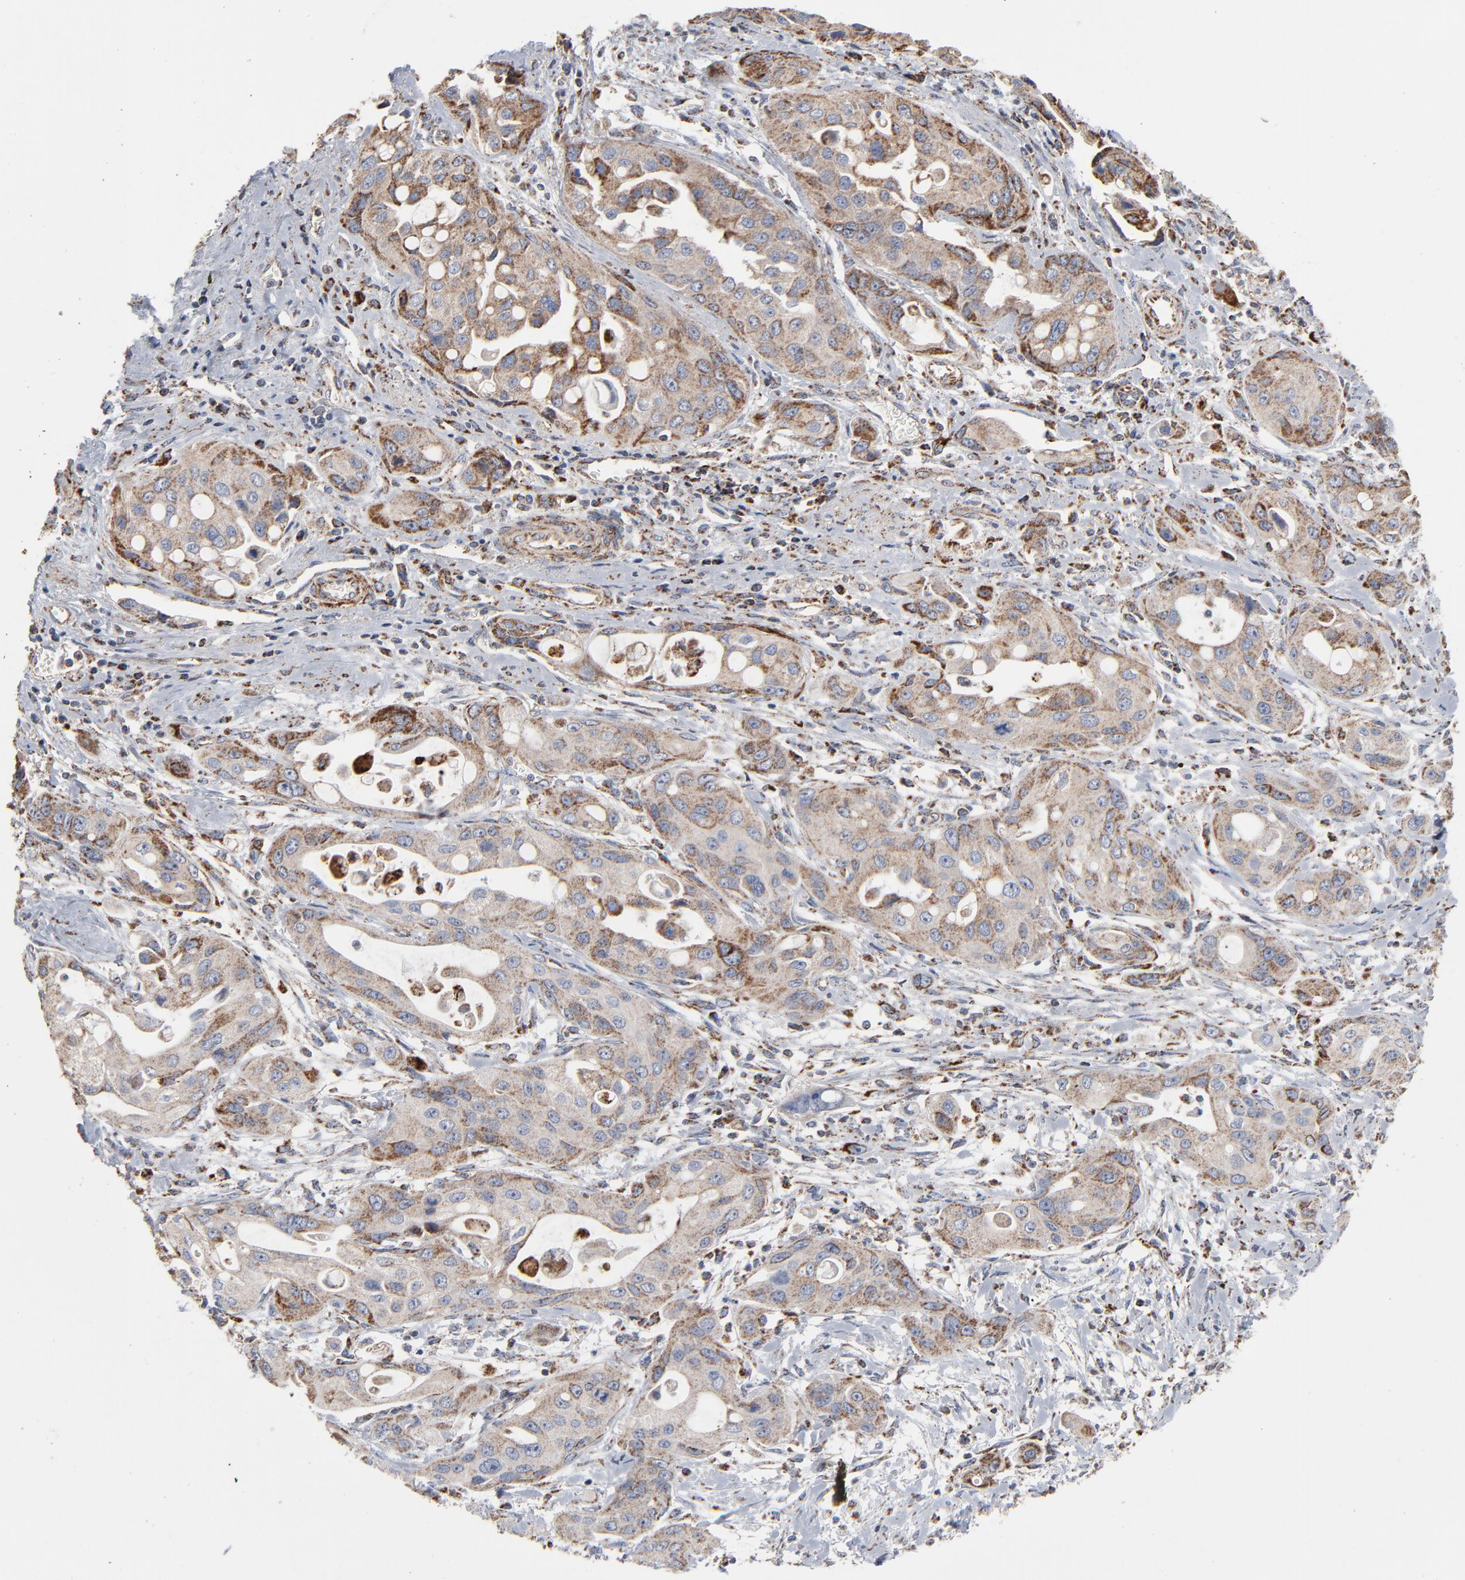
{"staining": {"intensity": "moderate", "quantity": ">75%", "location": "cytoplasmic/membranous"}, "tissue": "pancreatic cancer", "cell_type": "Tumor cells", "image_type": "cancer", "snomed": [{"axis": "morphology", "description": "Adenocarcinoma, NOS"}, {"axis": "topography", "description": "Pancreas"}], "caption": "Protein expression analysis of pancreatic cancer (adenocarcinoma) shows moderate cytoplasmic/membranous staining in about >75% of tumor cells.", "gene": "UQCRC1", "patient": {"sex": "female", "age": 60}}